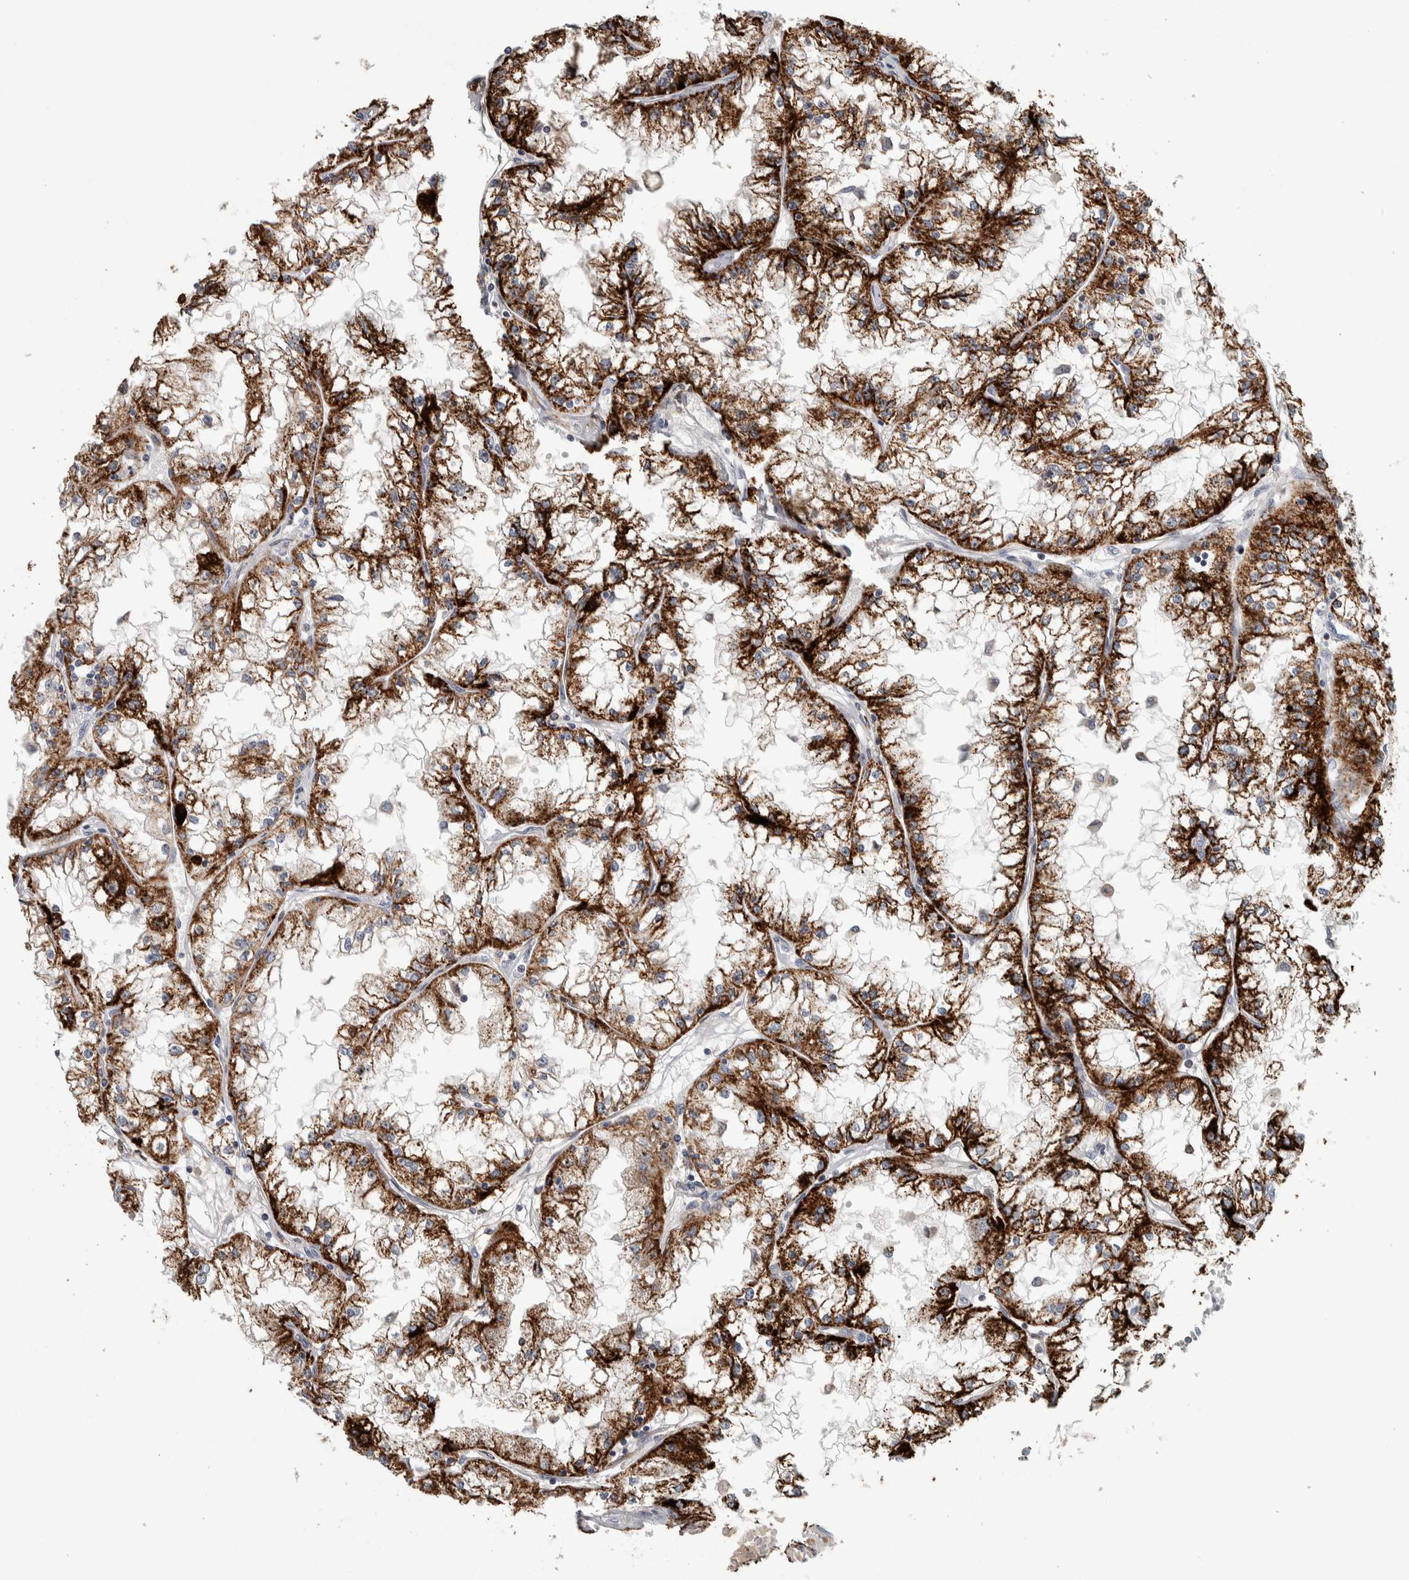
{"staining": {"intensity": "strong", "quantity": ">75%", "location": "cytoplasmic/membranous"}, "tissue": "renal cancer", "cell_type": "Tumor cells", "image_type": "cancer", "snomed": [{"axis": "morphology", "description": "Adenocarcinoma, NOS"}, {"axis": "topography", "description": "Kidney"}], "caption": "Tumor cells demonstrate high levels of strong cytoplasmic/membranous expression in about >75% of cells in renal cancer. The protein of interest is shown in brown color, while the nuclei are stained blue.", "gene": "FAM78A", "patient": {"sex": "male", "age": 56}}